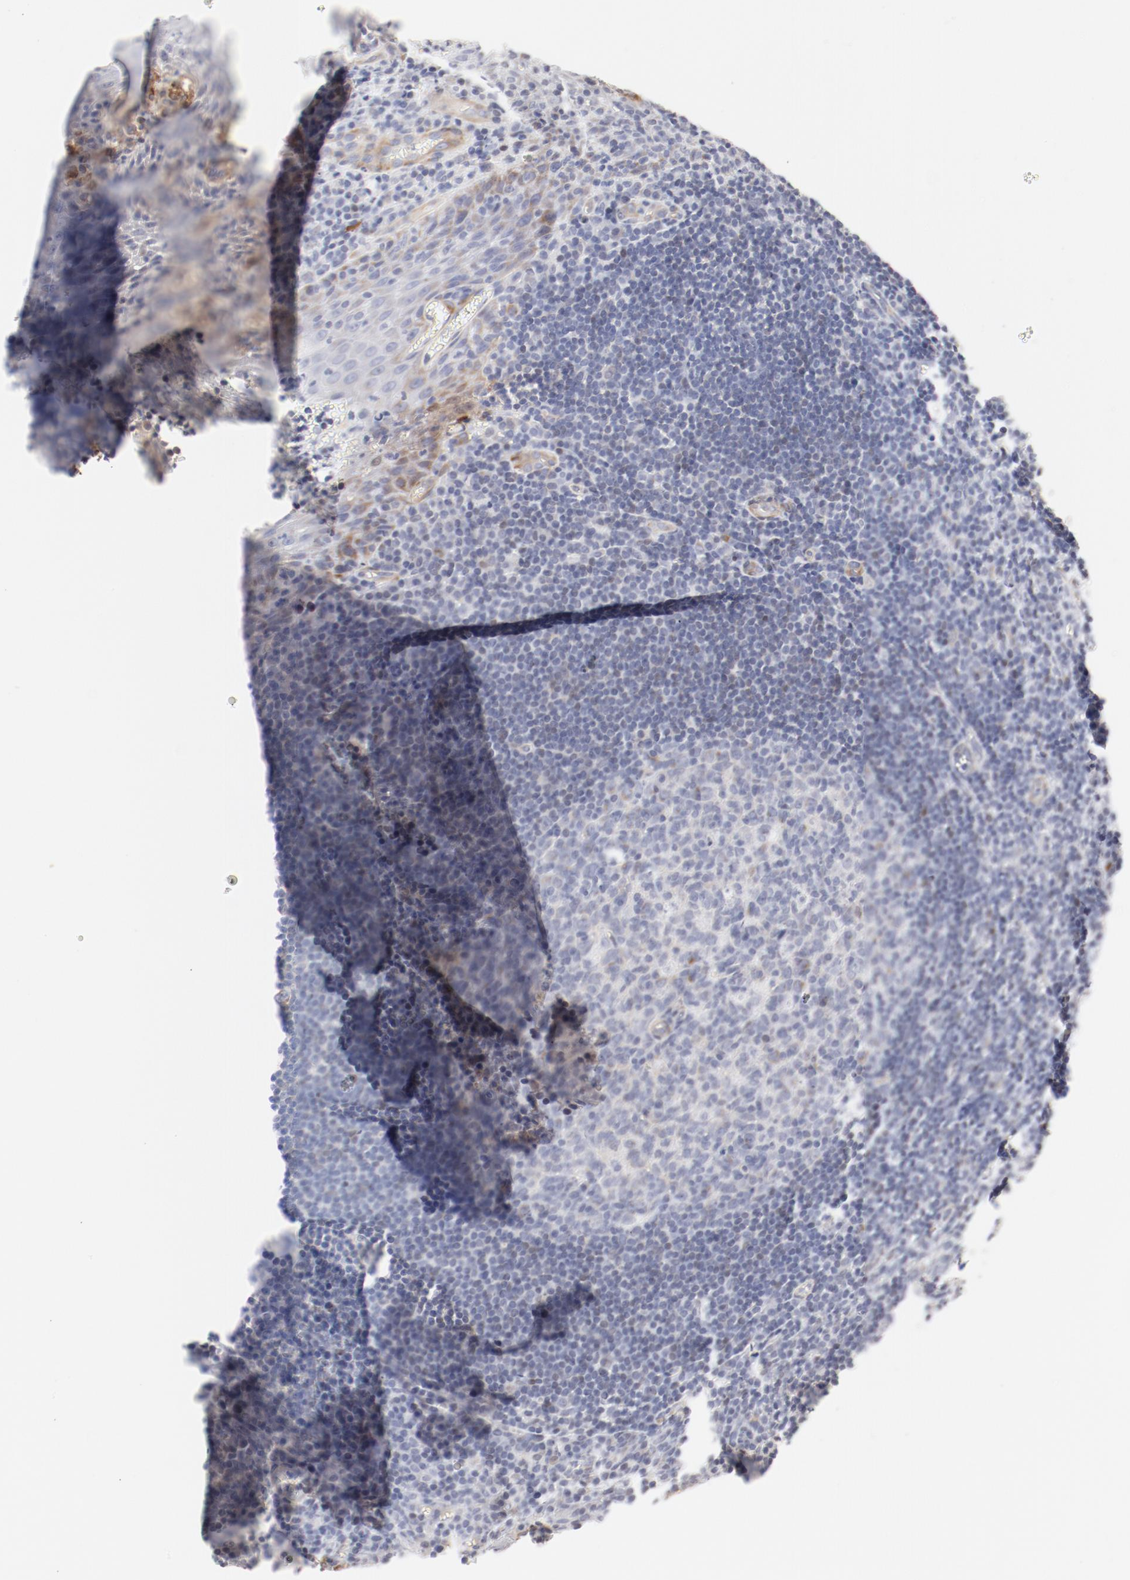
{"staining": {"intensity": "negative", "quantity": "none", "location": "none"}, "tissue": "tonsil", "cell_type": "Germinal center cells", "image_type": "normal", "snomed": [{"axis": "morphology", "description": "Normal tissue, NOS"}, {"axis": "topography", "description": "Tonsil"}], "caption": "Germinal center cells show no significant protein expression in benign tonsil.", "gene": "MAGED4B", "patient": {"sex": "male", "age": 20}}